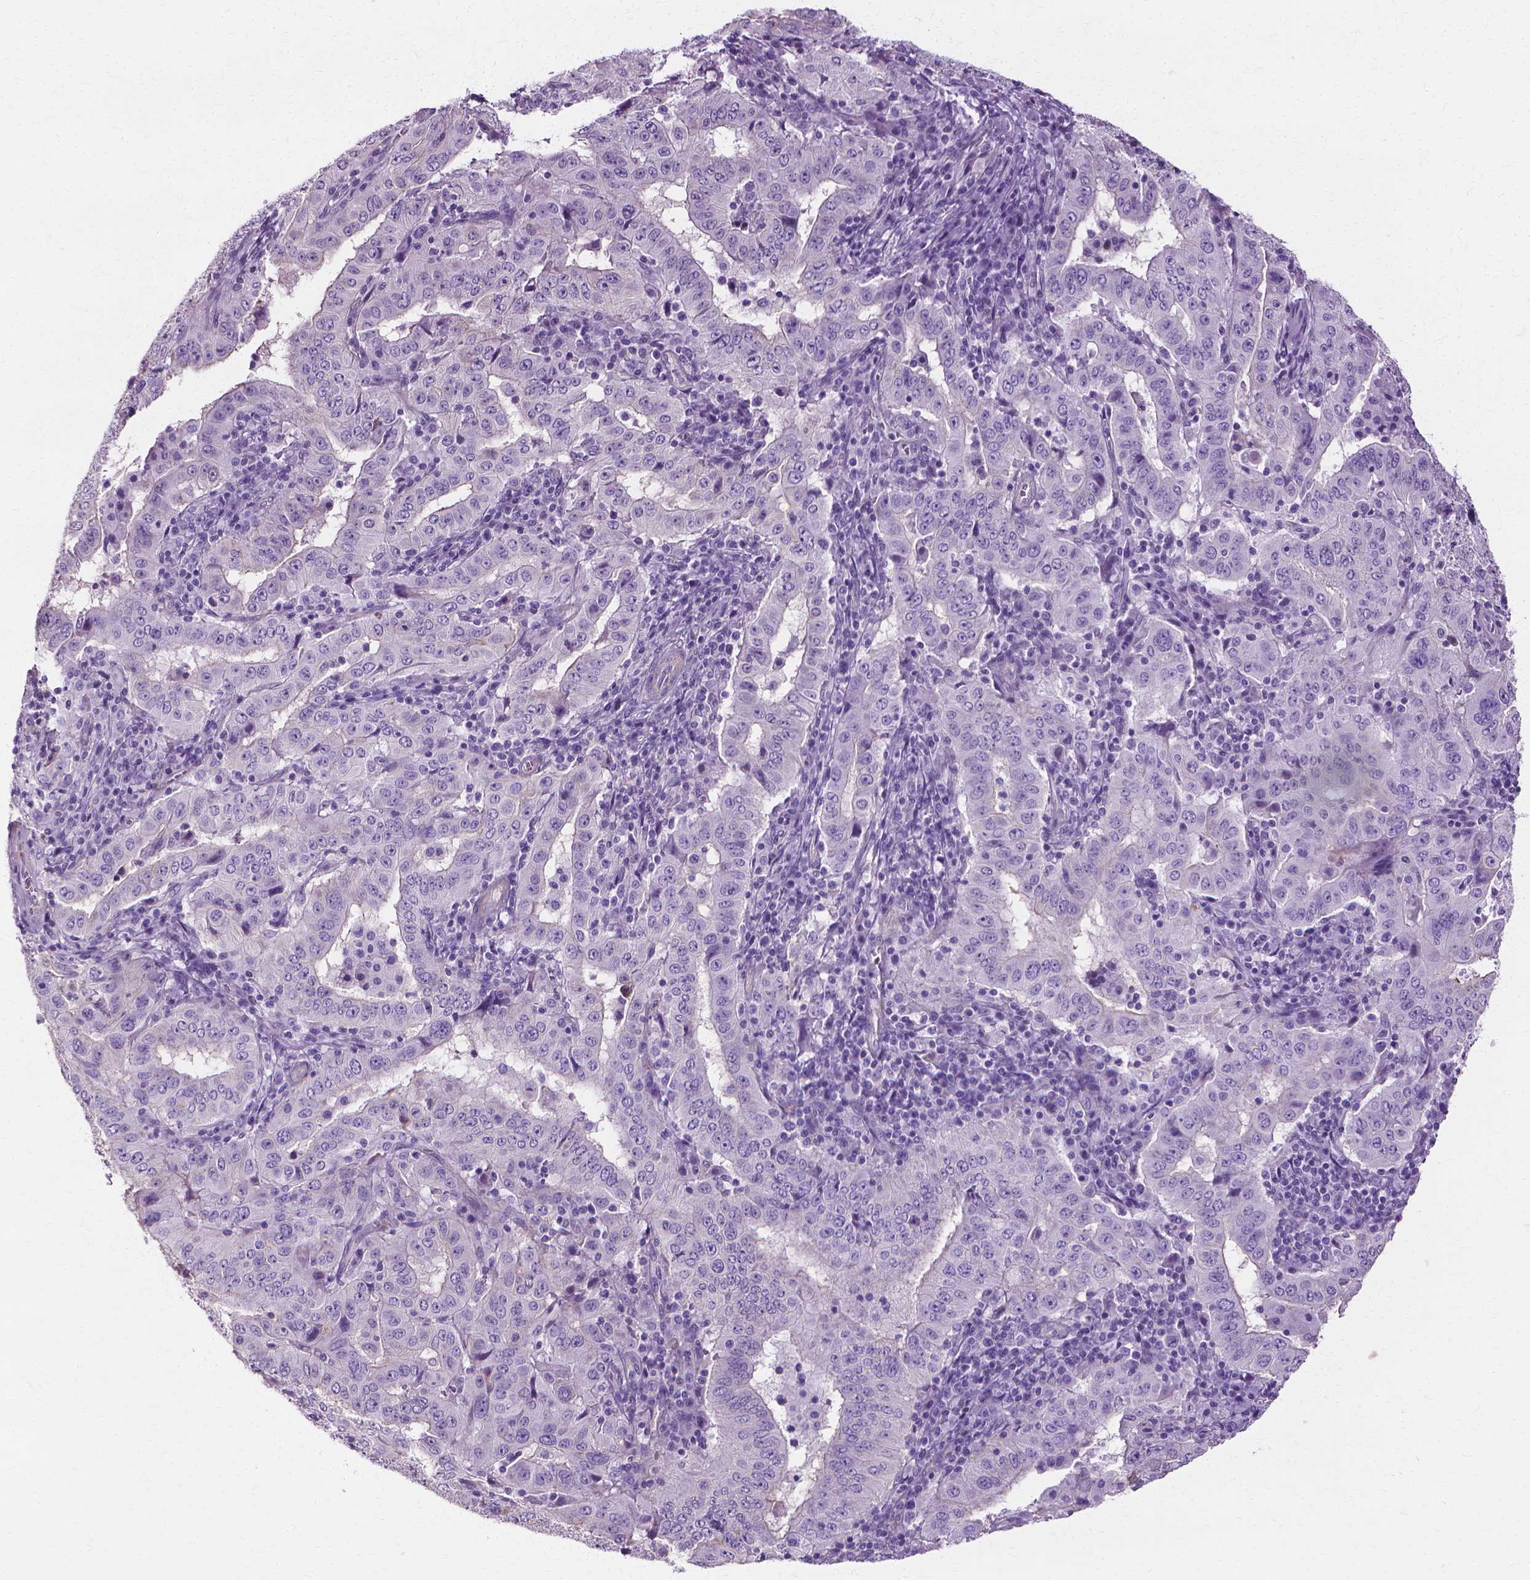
{"staining": {"intensity": "negative", "quantity": "none", "location": "none"}, "tissue": "pancreatic cancer", "cell_type": "Tumor cells", "image_type": "cancer", "snomed": [{"axis": "morphology", "description": "Adenocarcinoma, NOS"}, {"axis": "topography", "description": "Pancreas"}], "caption": "Pancreatic cancer (adenocarcinoma) was stained to show a protein in brown. There is no significant expression in tumor cells. (DAB IHC, high magnification).", "gene": "CFAP157", "patient": {"sex": "male", "age": 63}}